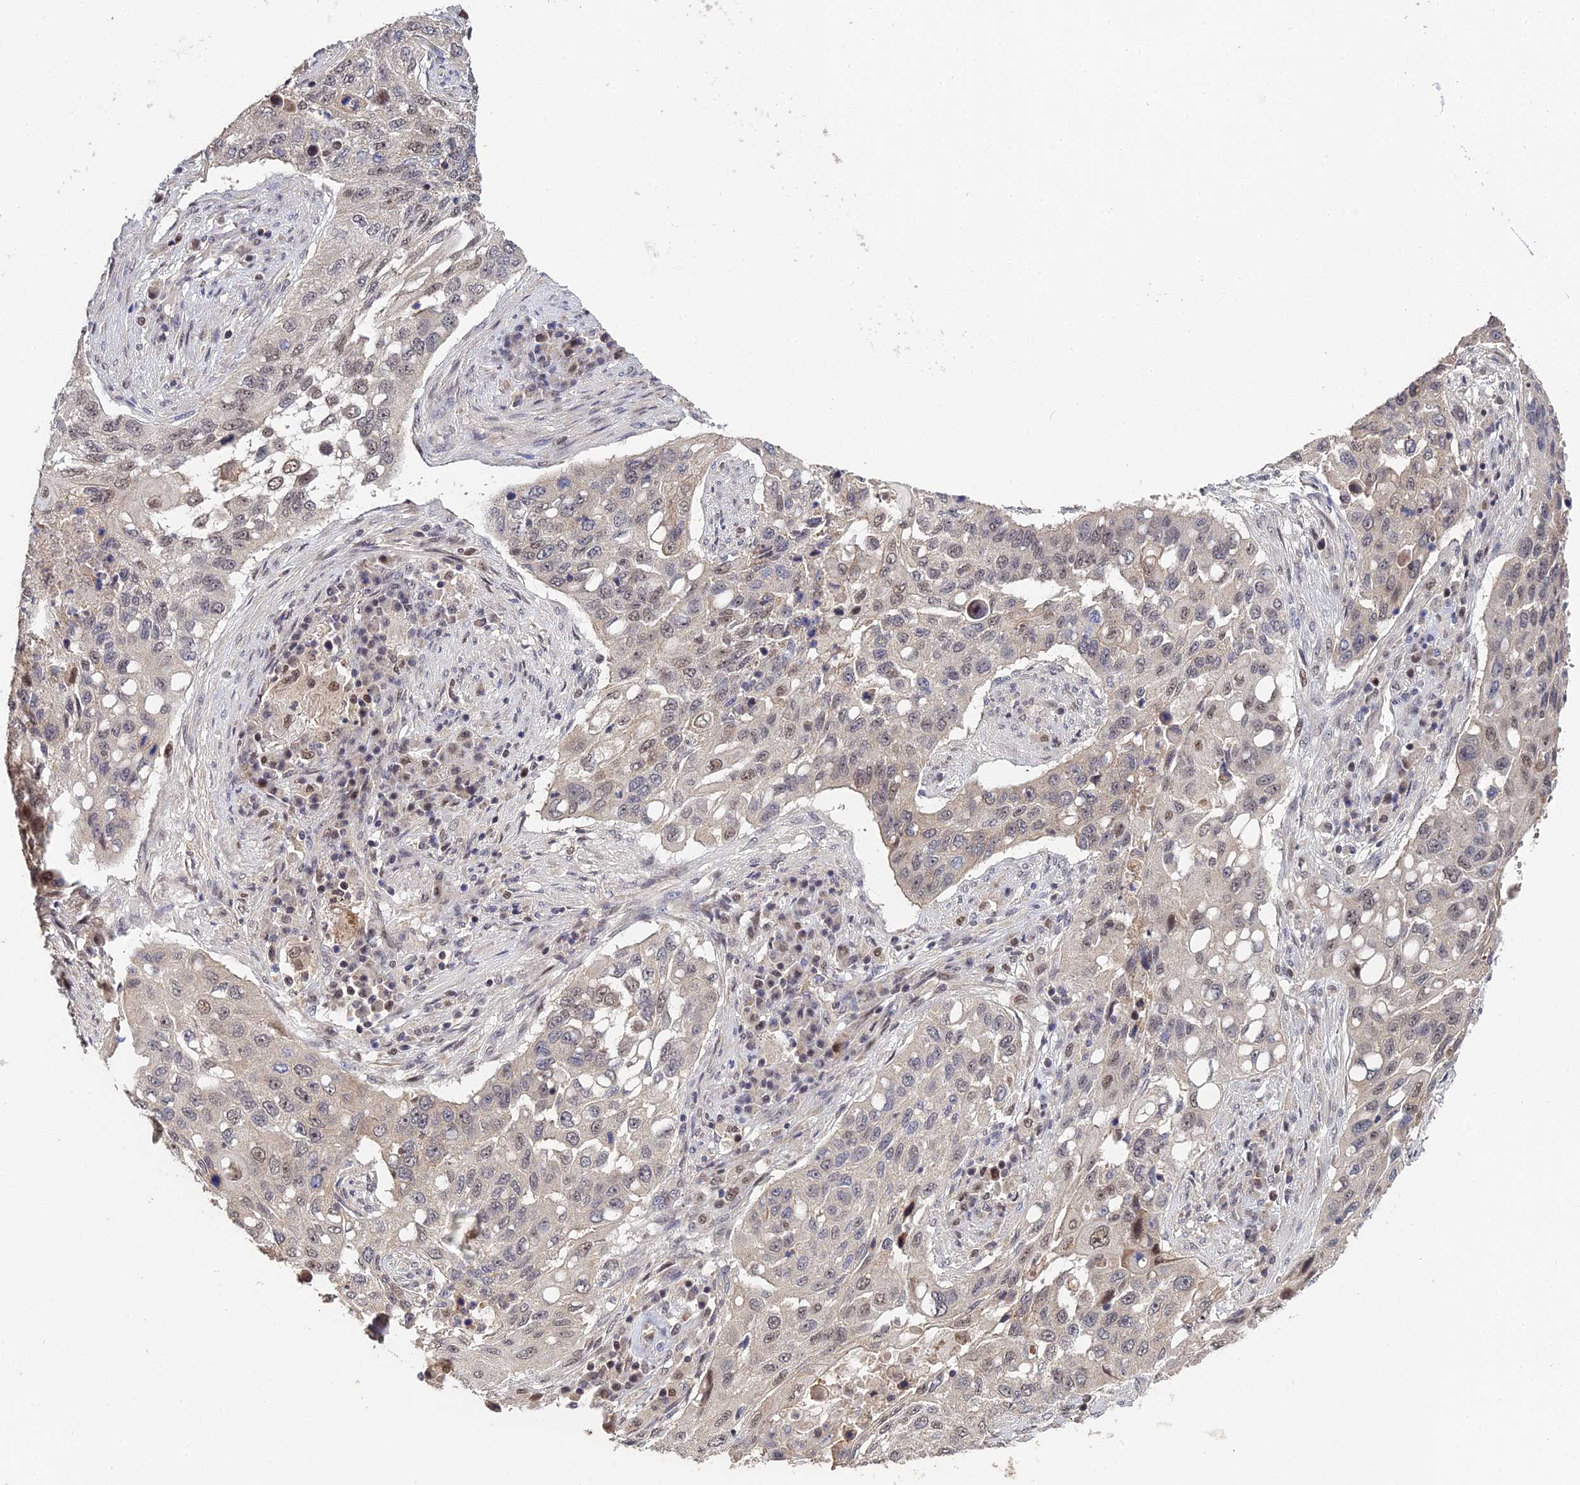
{"staining": {"intensity": "weak", "quantity": "25%-75%", "location": "nuclear"}, "tissue": "lung cancer", "cell_type": "Tumor cells", "image_type": "cancer", "snomed": [{"axis": "morphology", "description": "Squamous cell carcinoma, NOS"}, {"axis": "topography", "description": "Lung"}], "caption": "This micrograph shows IHC staining of lung cancer (squamous cell carcinoma), with low weak nuclear expression in approximately 25%-75% of tumor cells.", "gene": "ERCC5", "patient": {"sex": "female", "age": 63}}